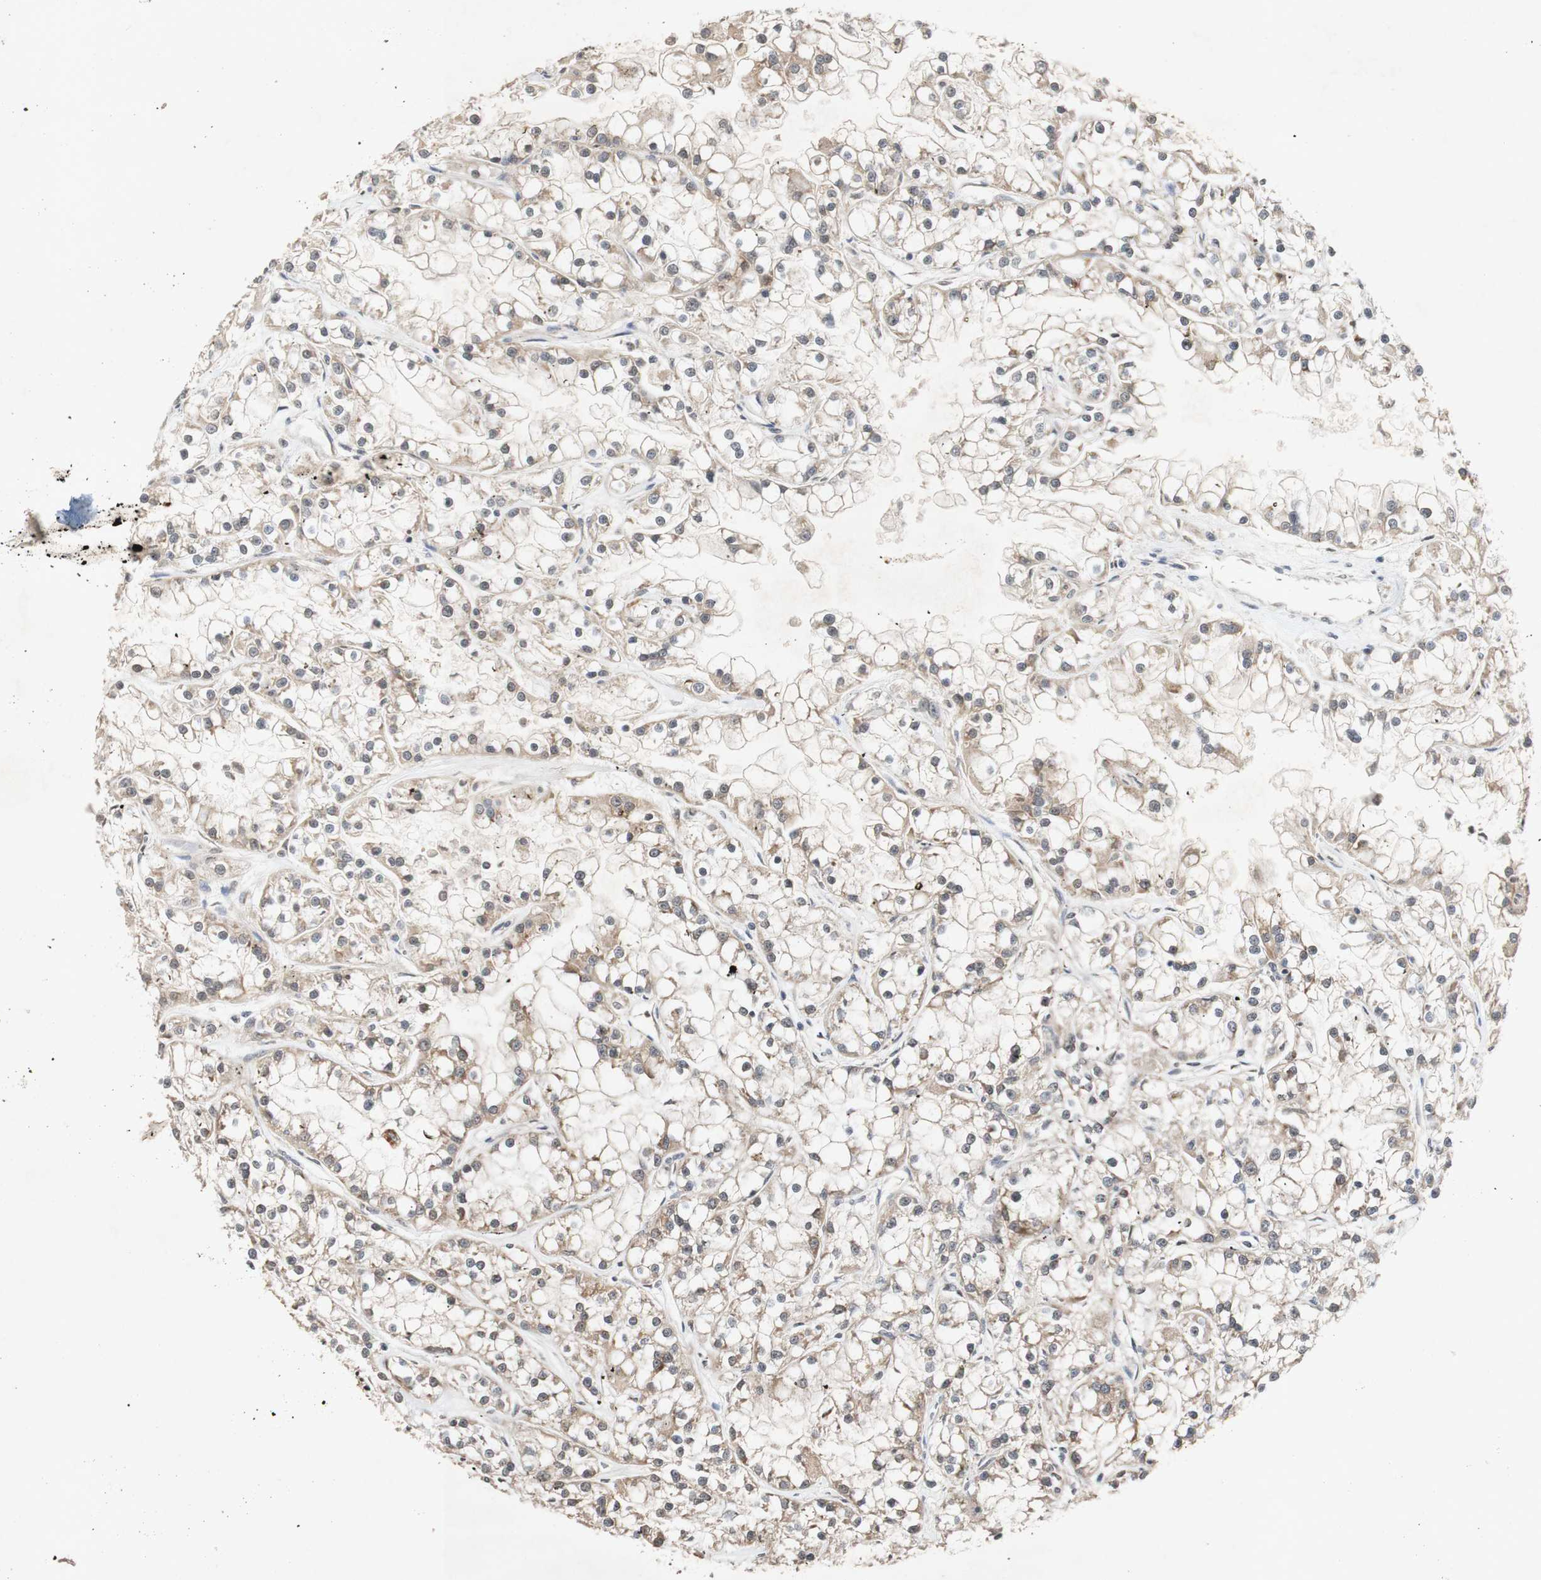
{"staining": {"intensity": "weak", "quantity": ">75%", "location": "cytoplasmic/membranous"}, "tissue": "renal cancer", "cell_type": "Tumor cells", "image_type": "cancer", "snomed": [{"axis": "morphology", "description": "Adenocarcinoma, NOS"}, {"axis": "topography", "description": "Kidney"}], "caption": "Weak cytoplasmic/membranous positivity is present in about >75% of tumor cells in renal cancer (adenocarcinoma).", "gene": "PIN1", "patient": {"sex": "female", "age": 52}}